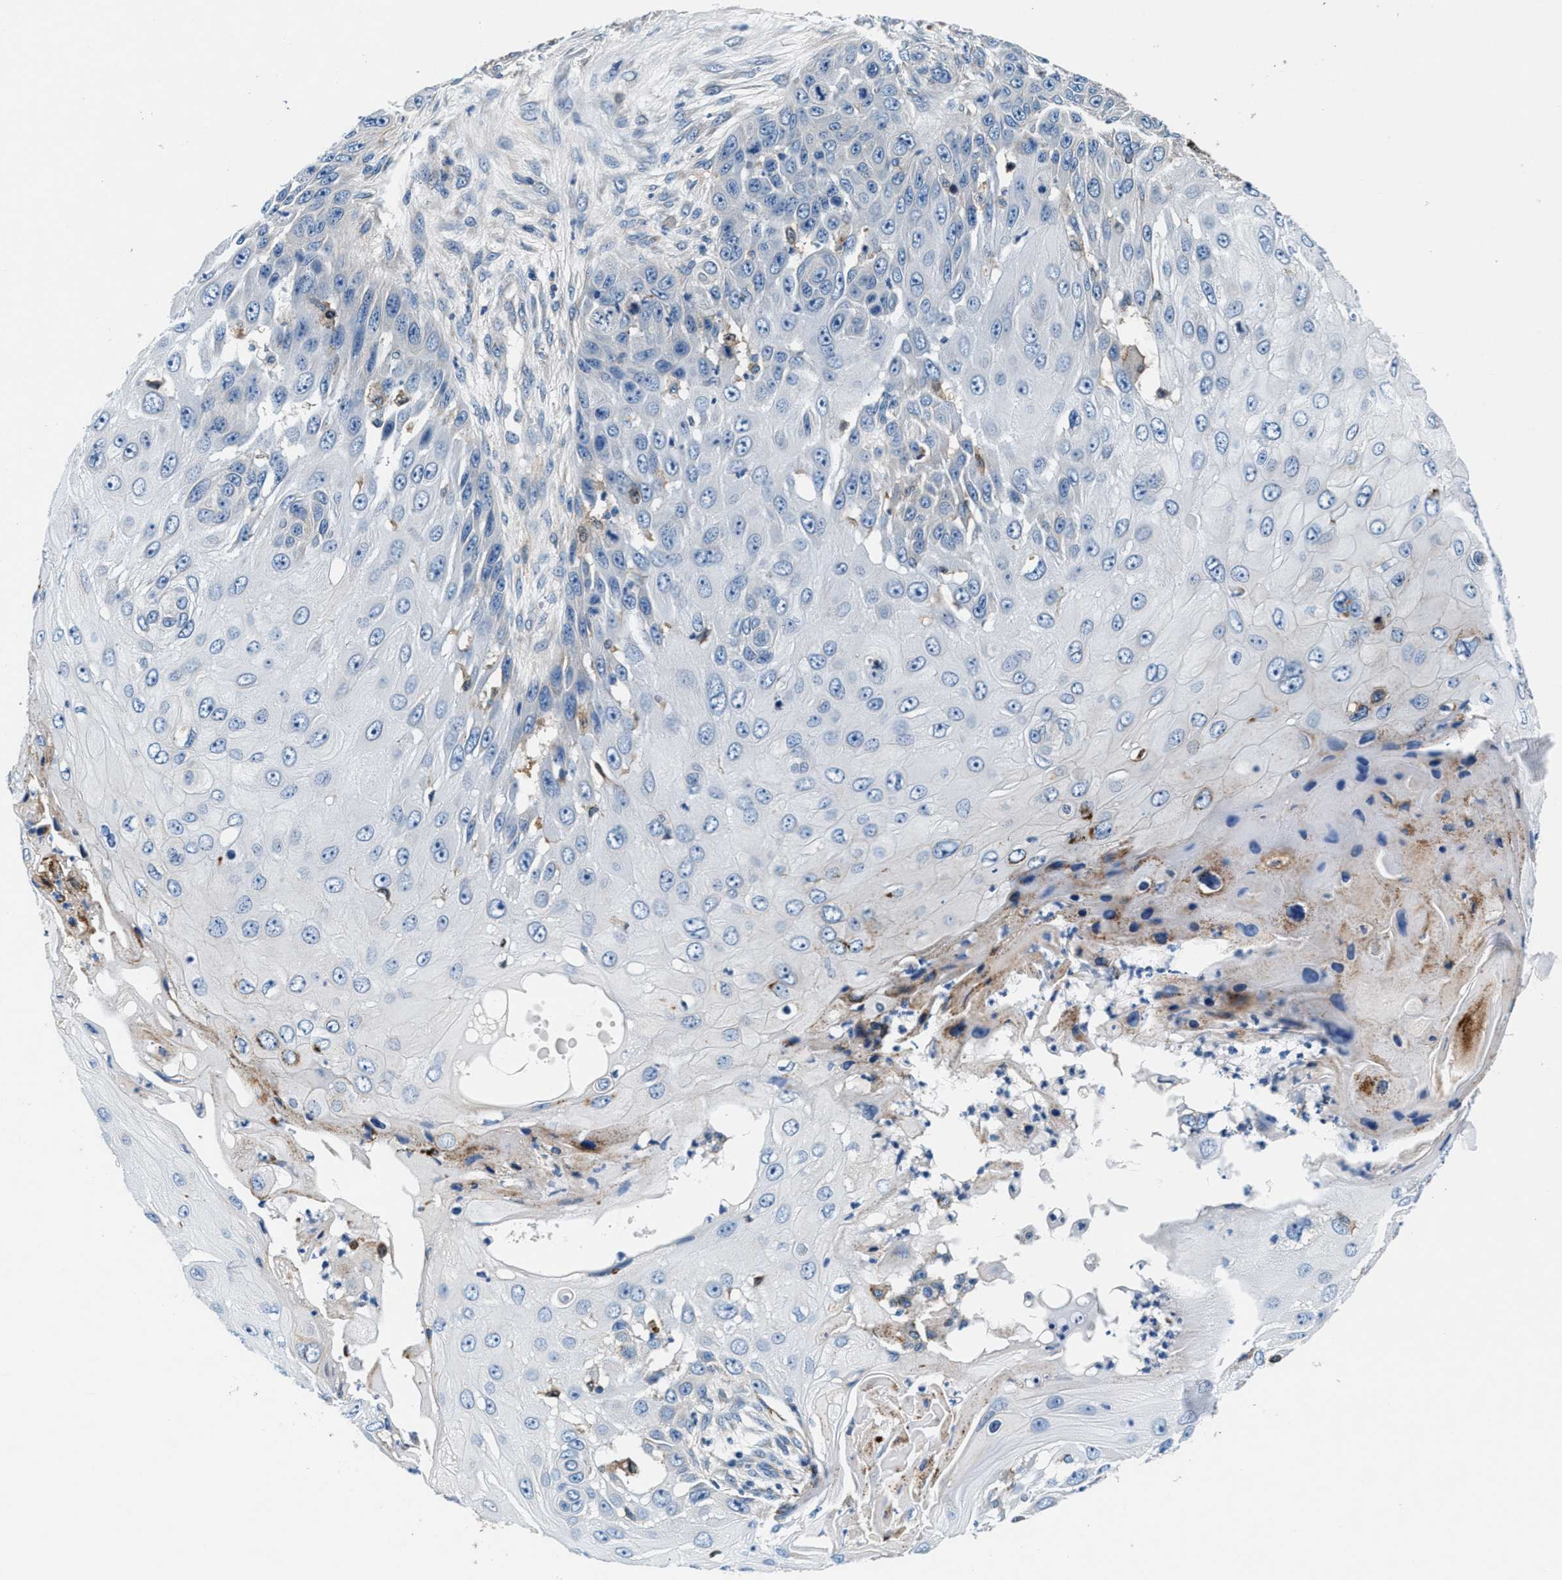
{"staining": {"intensity": "negative", "quantity": "none", "location": "none"}, "tissue": "skin cancer", "cell_type": "Tumor cells", "image_type": "cancer", "snomed": [{"axis": "morphology", "description": "Squamous cell carcinoma, NOS"}, {"axis": "topography", "description": "Skin"}], "caption": "The immunohistochemistry histopathology image has no significant staining in tumor cells of squamous cell carcinoma (skin) tissue.", "gene": "SLFN11", "patient": {"sex": "female", "age": 44}}